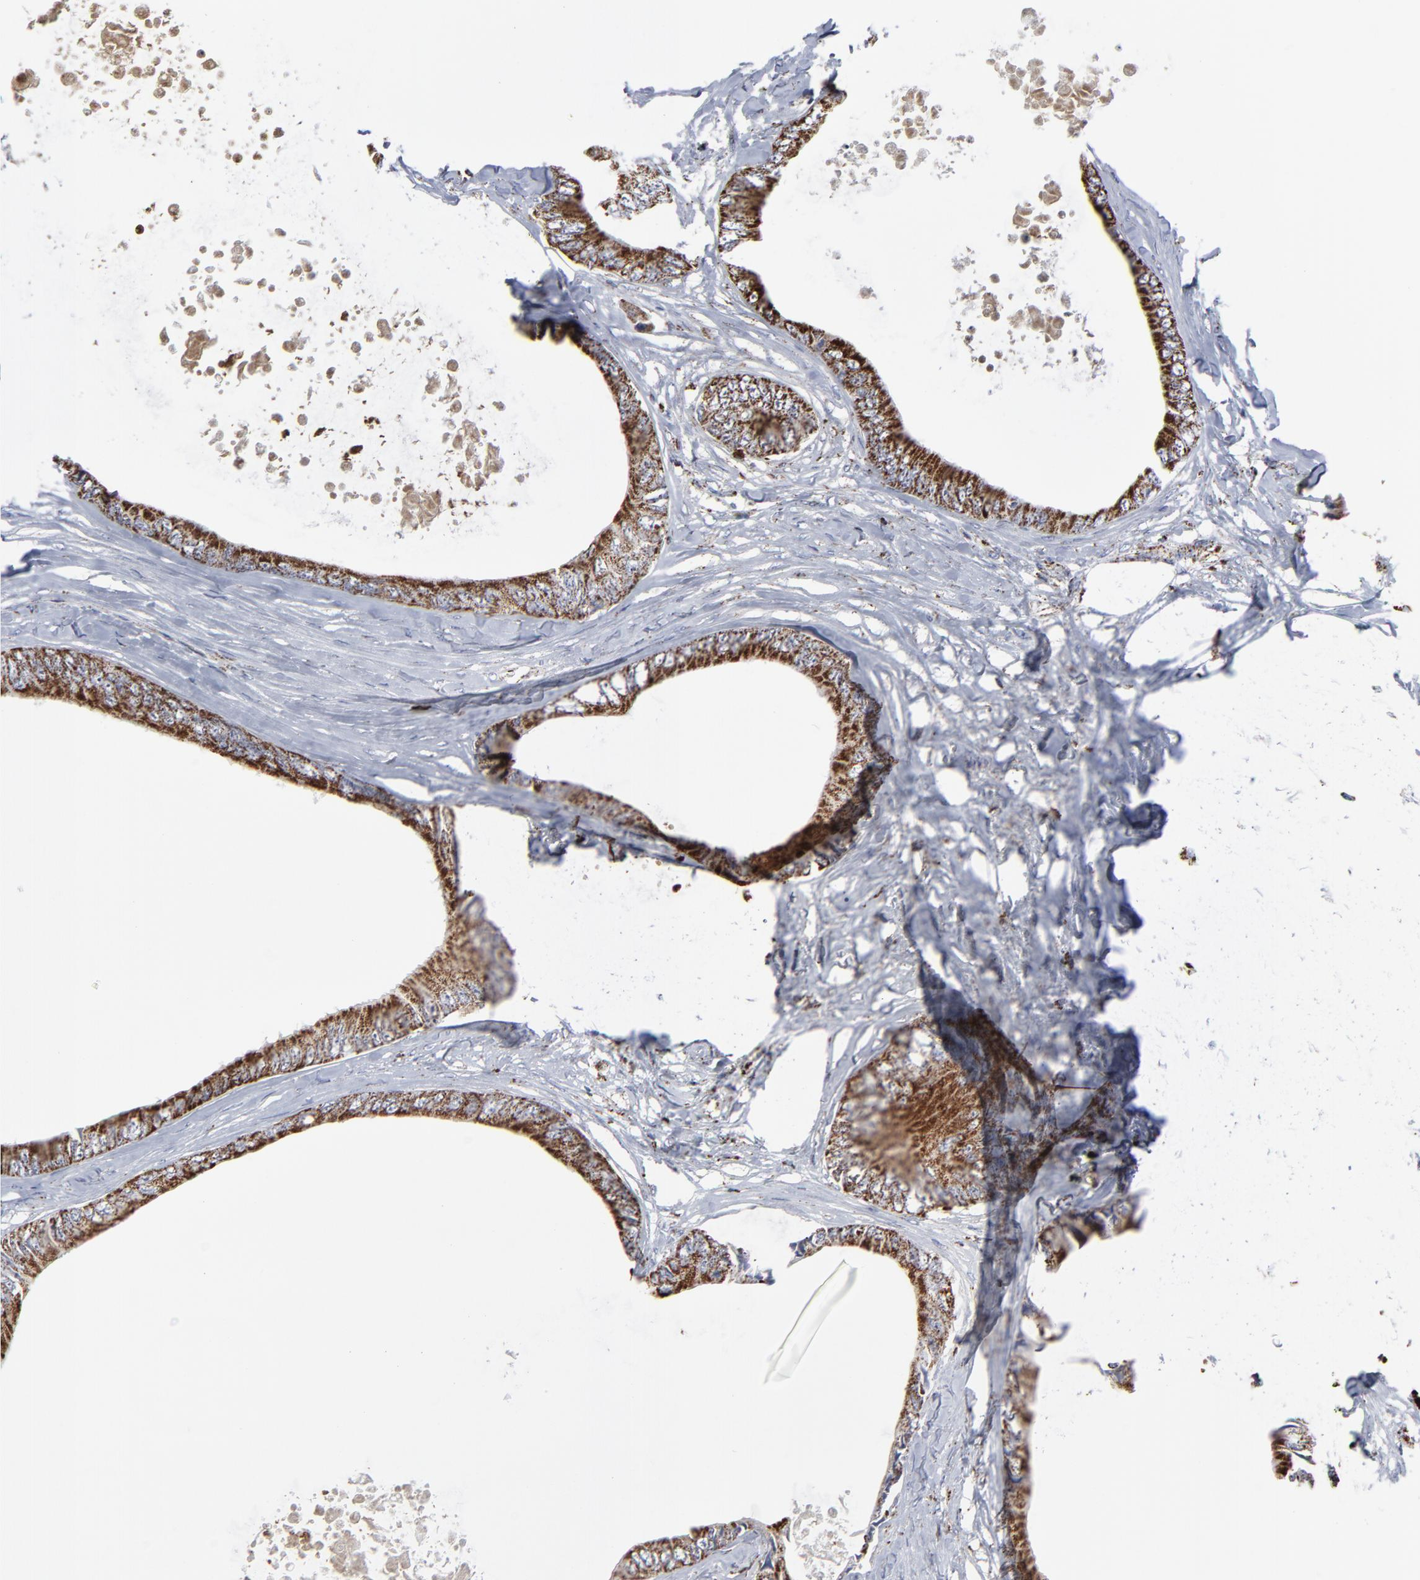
{"staining": {"intensity": "moderate", "quantity": ">75%", "location": "cytoplasmic/membranous"}, "tissue": "colorectal cancer", "cell_type": "Tumor cells", "image_type": "cancer", "snomed": [{"axis": "morphology", "description": "Normal tissue, NOS"}, {"axis": "morphology", "description": "Adenocarcinoma, NOS"}, {"axis": "topography", "description": "Rectum"}, {"axis": "topography", "description": "Peripheral nerve tissue"}], "caption": "Protein expression analysis of colorectal adenocarcinoma displays moderate cytoplasmic/membranous expression in approximately >75% of tumor cells.", "gene": "TXNRD2", "patient": {"sex": "female", "age": 77}}